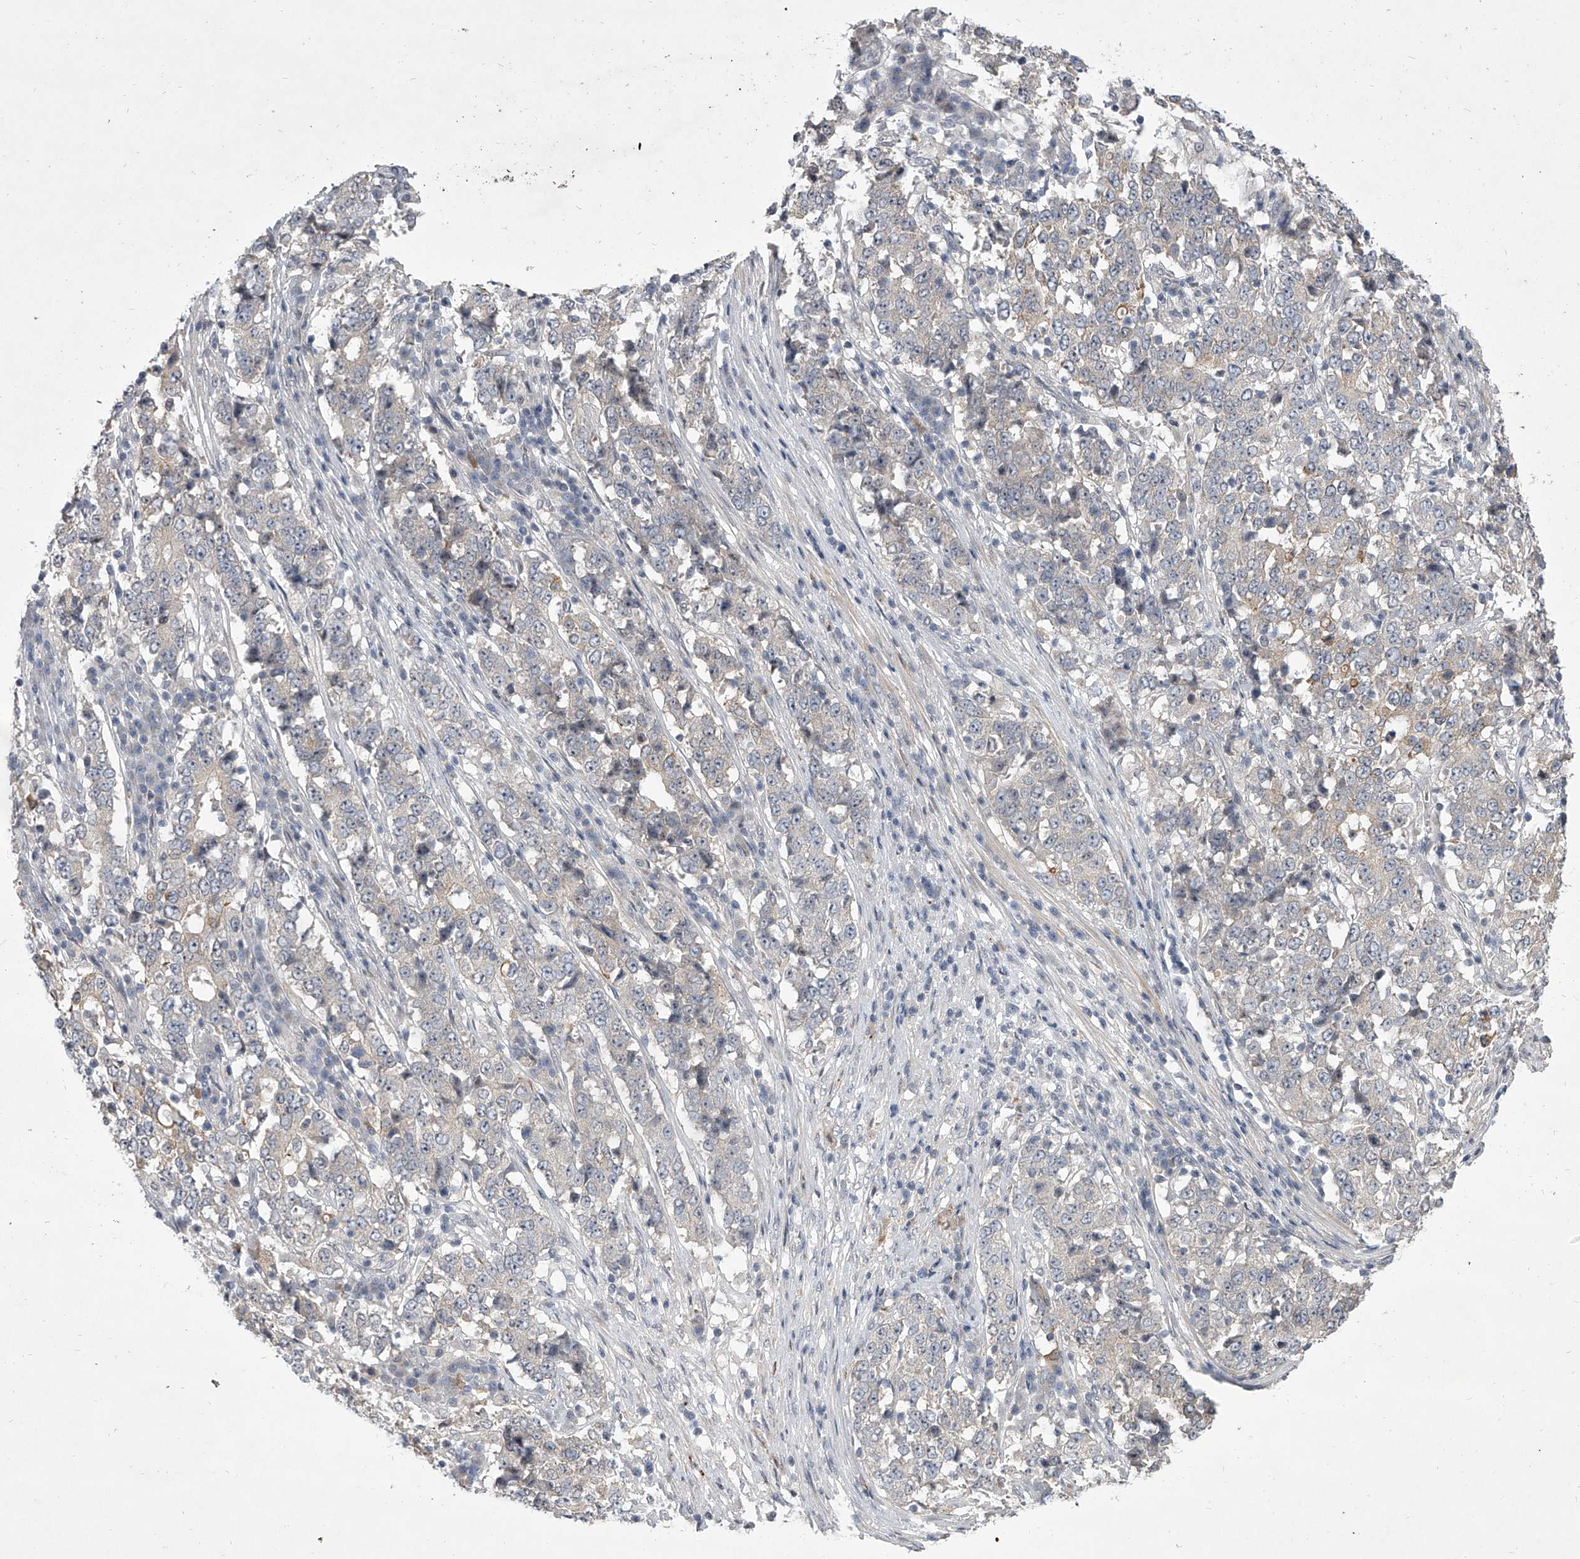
{"staining": {"intensity": "negative", "quantity": "none", "location": "none"}, "tissue": "stomach cancer", "cell_type": "Tumor cells", "image_type": "cancer", "snomed": [{"axis": "morphology", "description": "Adenocarcinoma, NOS"}, {"axis": "topography", "description": "Stomach"}], "caption": "Immunohistochemistry of adenocarcinoma (stomach) displays no positivity in tumor cells.", "gene": "HEATR6", "patient": {"sex": "male", "age": 59}}